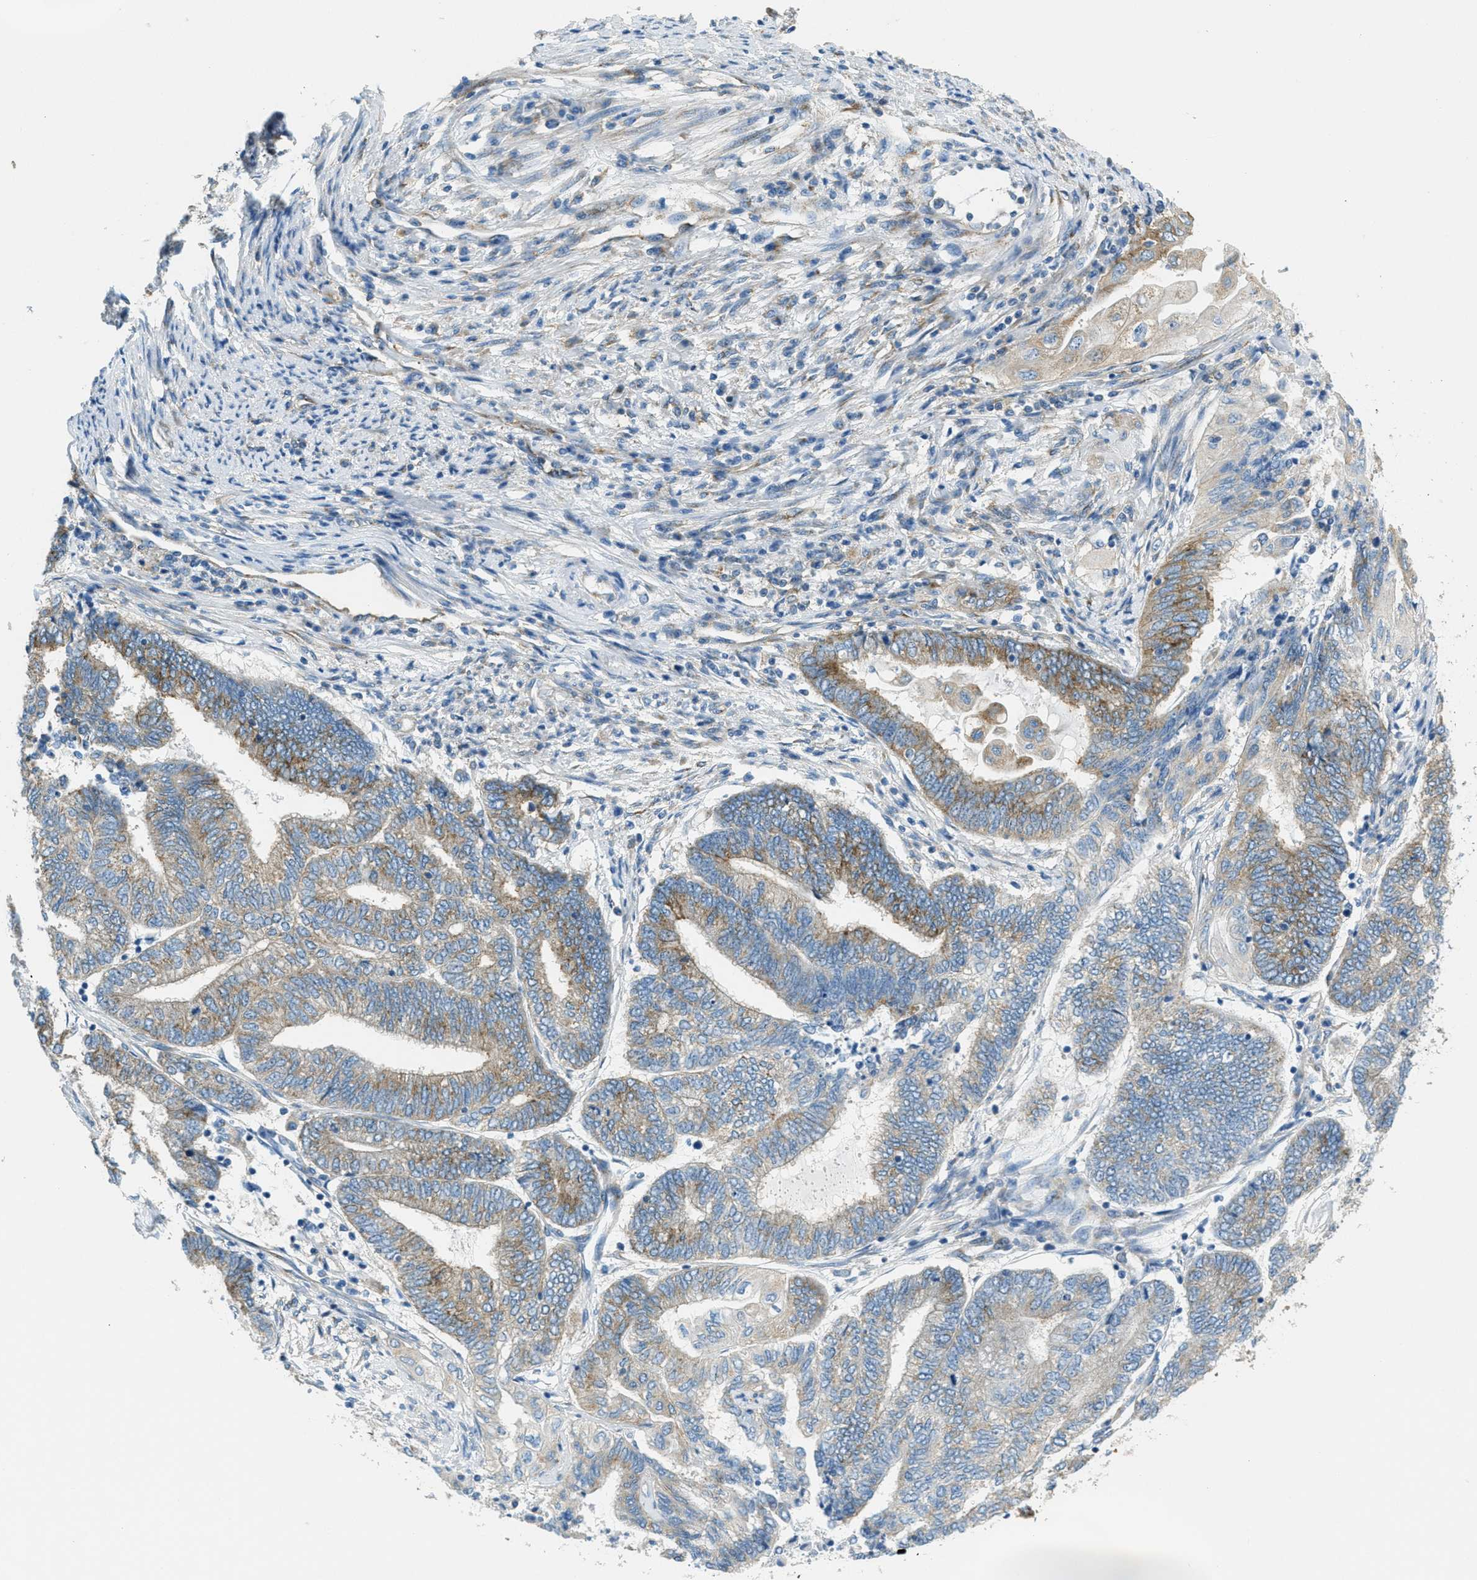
{"staining": {"intensity": "moderate", "quantity": ">75%", "location": "cytoplasmic/membranous"}, "tissue": "endometrial cancer", "cell_type": "Tumor cells", "image_type": "cancer", "snomed": [{"axis": "morphology", "description": "Adenocarcinoma, NOS"}, {"axis": "topography", "description": "Uterus"}, {"axis": "topography", "description": "Endometrium"}], "caption": "Protein staining of adenocarcinoma (endometrial) tissue demonstrates moderate cytoplasmic/membranous expression in about >75% of tumor cells.", "gene": "AP2B1", "patient": {"sex": "female", "age": 70}}